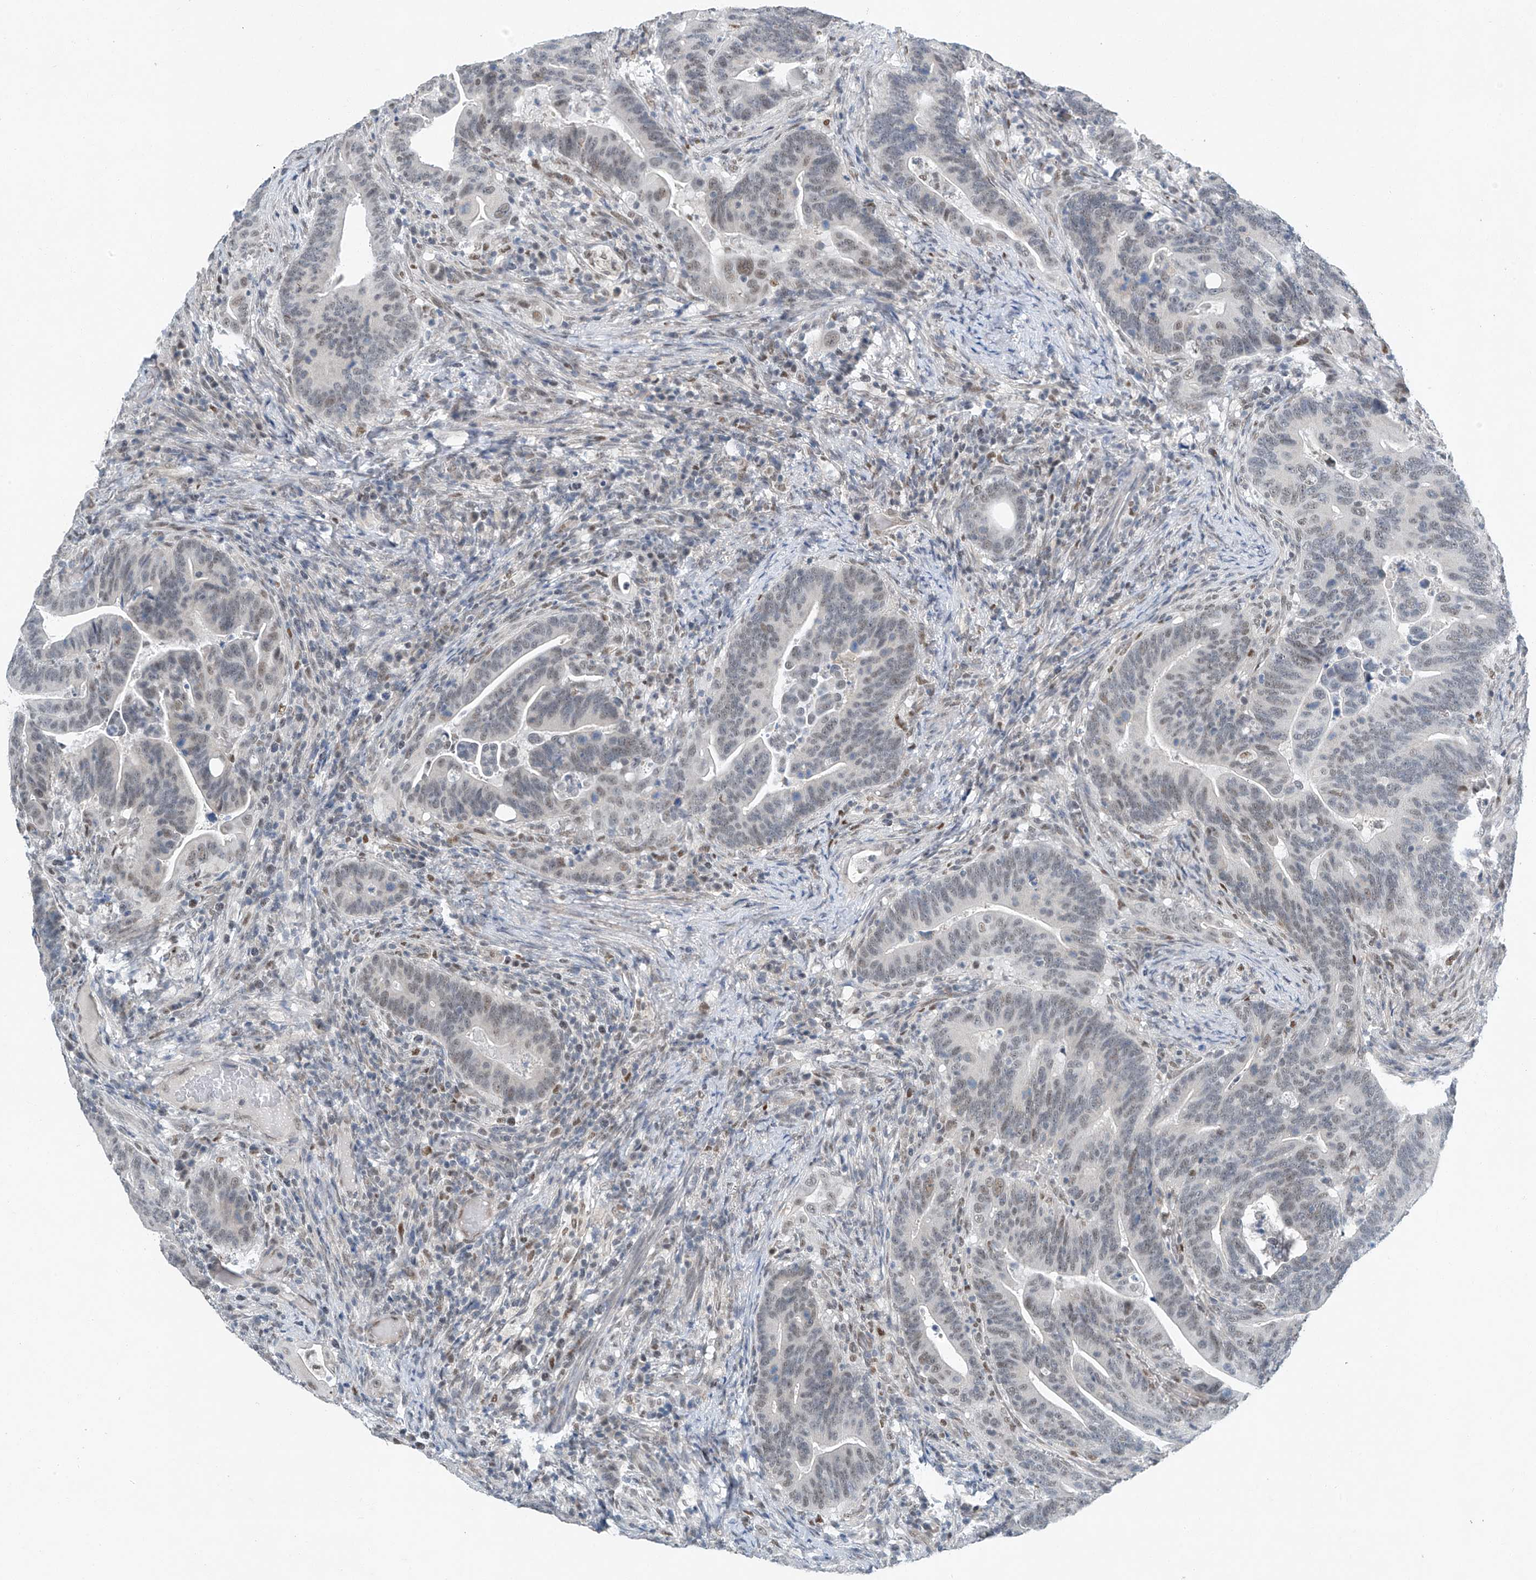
{"staining": {"intensity": "weak", "quantity": "25%-75%", "location": "nuclear"}, "tissue": "colorectal cancer", "cell_type": "Tumor cells", "image_type": "cancer", "snomed": [{"axis": "morphology", "description": "Adenocarcinoma, NOS"}, {"axis": "topography", "description": "Colon"}], "caption": "IHC of human colorectal adenocarcinoma displays low levels of weak nuclear staining in approximately 25%-75% of tumor cells. (IHC, brightfield microscopy, high magnification).", "gene": "TAF8", "patient": {"sex": "female", "age": 66}}